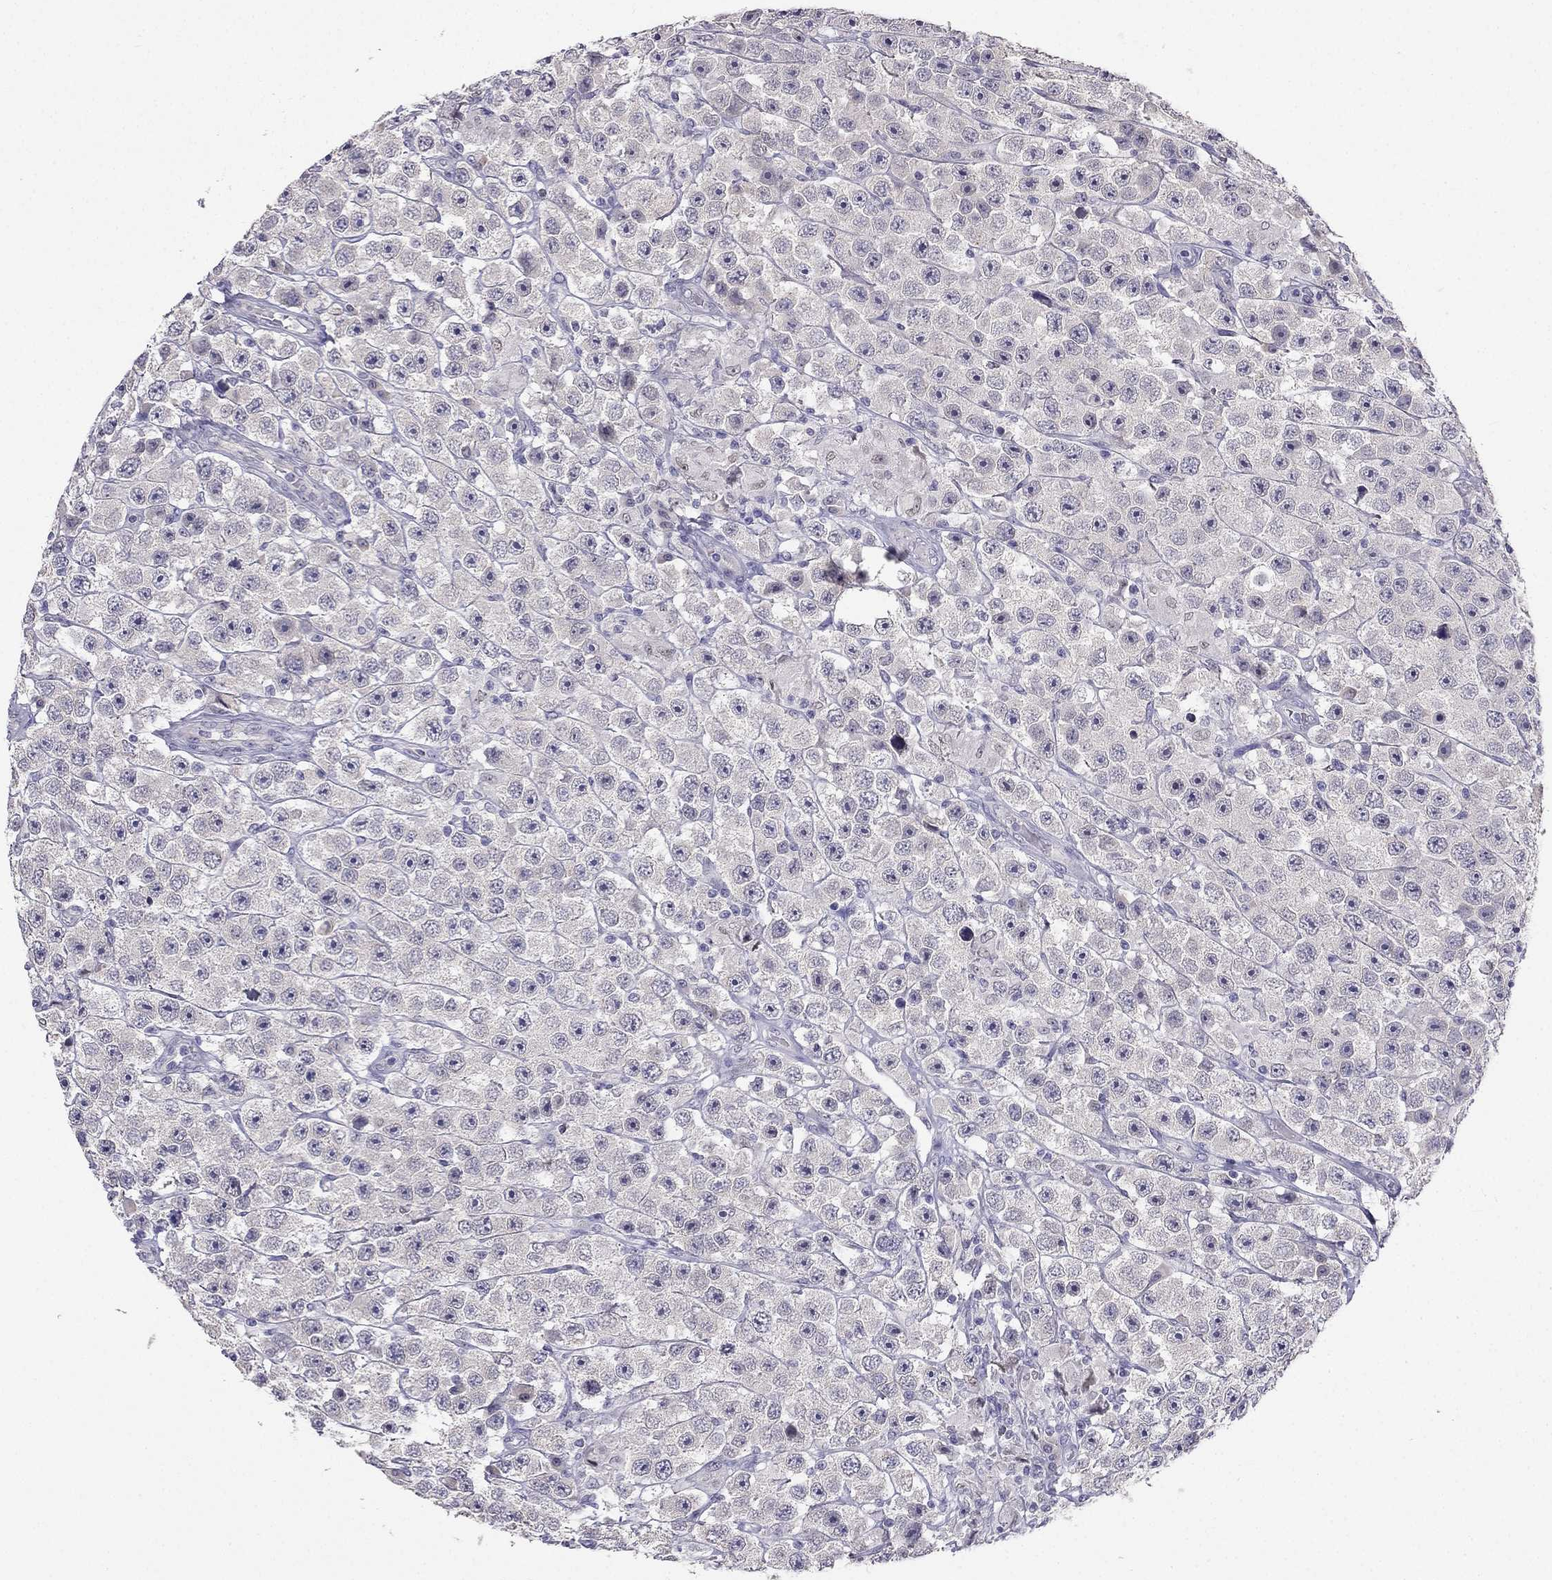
{"staining": {"intensity": "negative", "quantity": "none", "location": "none"}, "tissue": "testis cancer", "cell_type": "Tumor cells", "image_type": "cancer", "snomed": [{"axis": "morphology", "description": "Seminoma, NOS"}, {"axis": "topography", "description": "Testis"}], "caption": "An IHC photomicrograph of seminoma (testis) is shown. There is no staining in tumor cells of seminoma (testis).", "gene": "C16orf89", "patient": {"sex": "male", "age": 45}}